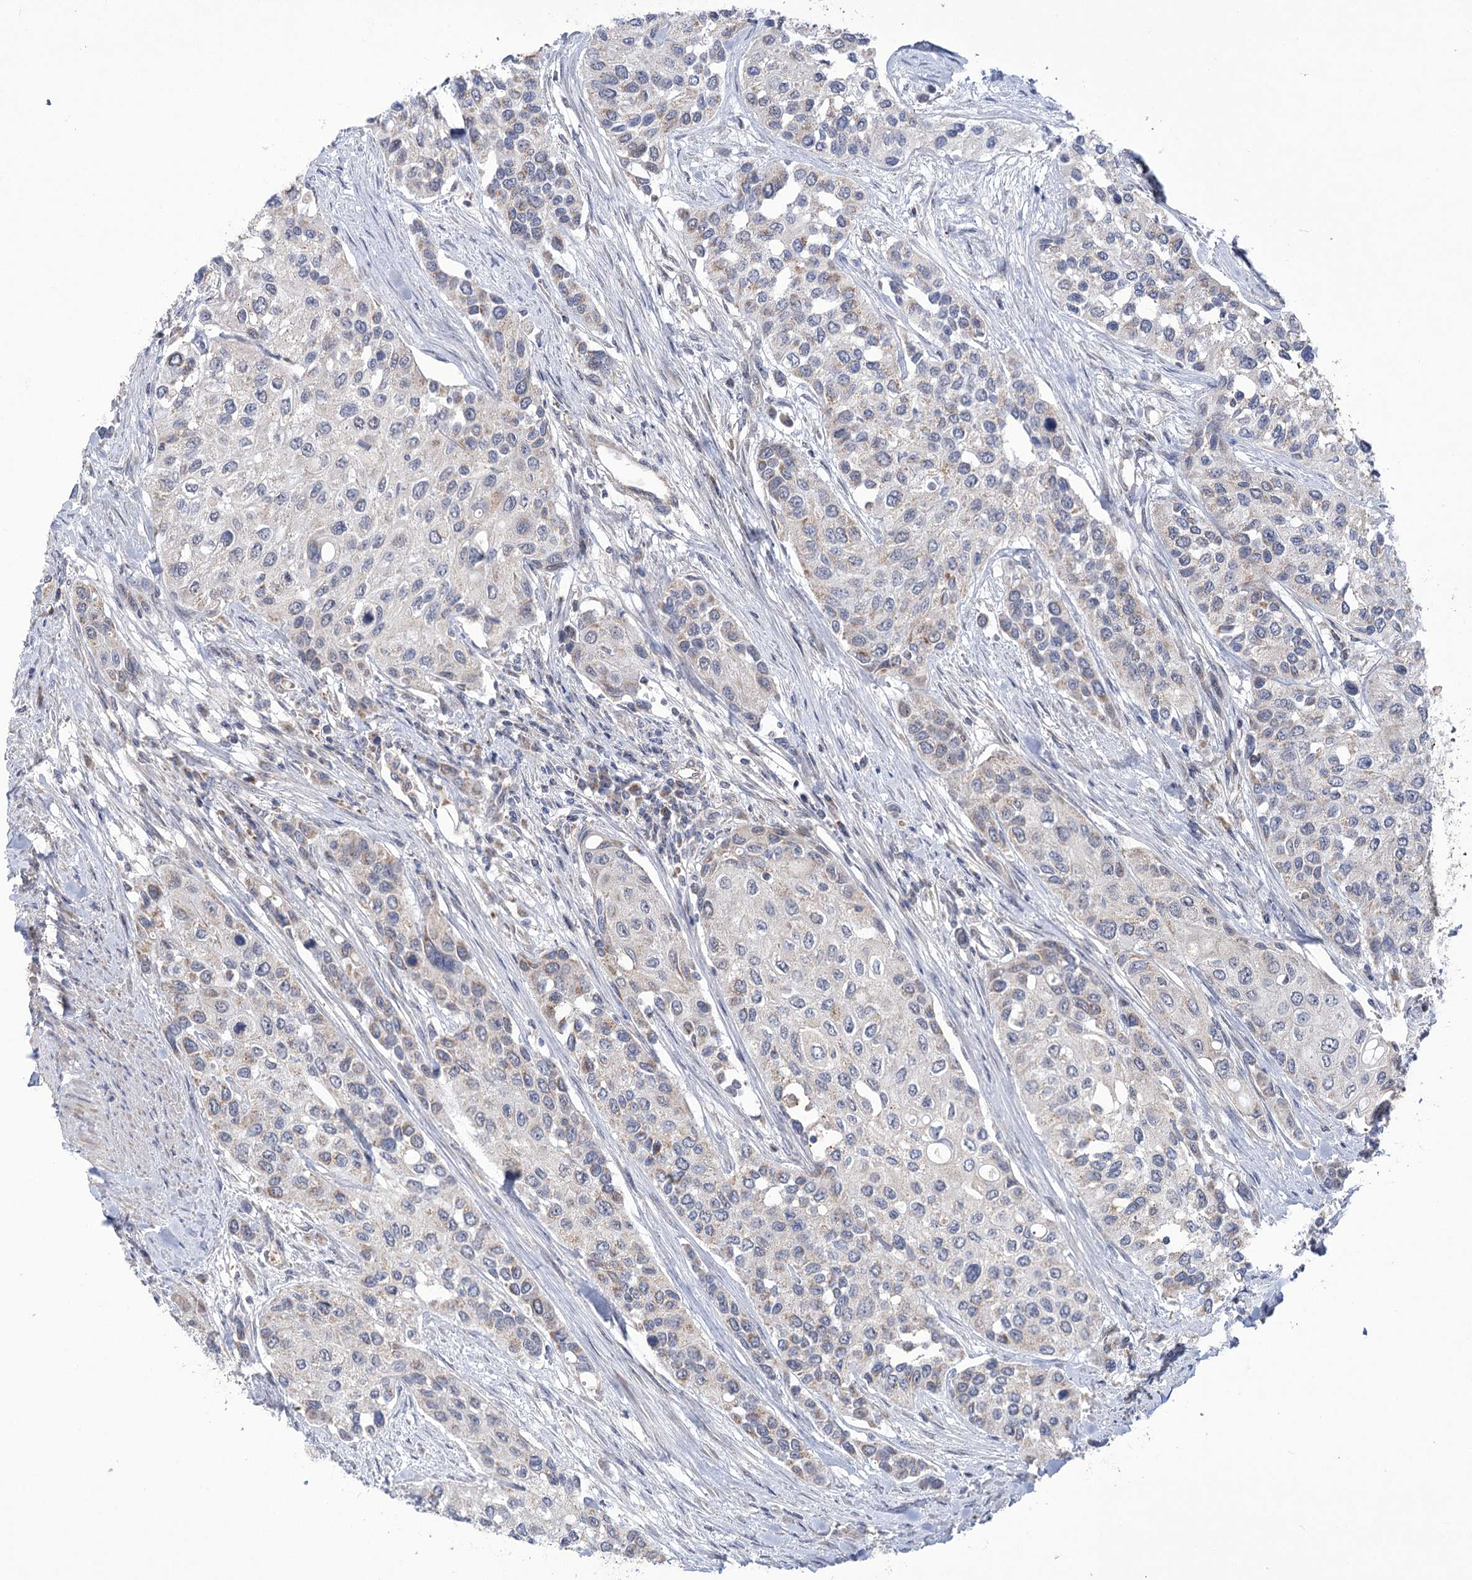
{"staining": {"intensity": "weak", "quantity": "<25%", "location": "cytoplasmic/membranous"}, "tissue": "urothelial cancer", "cell_type": "Tumor cells", "image_type": "cancer", "snomed": [{"axis": "morphology", "description": "Normal tissue, NOS"}, {"axis": "morphology", "description": "Urothelial carcinoma, High grade"}, {"axis": "topography", "description": "Vascular tissue"}, {"axis": "topography", "description": "Urinary bladder"}], "caption": "High power microscopy histopathology image of an IHC micrograph of high-grade urothelial carcinoma, revealing no significant staining in tumor cells. Nuclei are stained in blue.", "gene": "ECHDC3", "patient": {"sex": "female", "age": 56}}